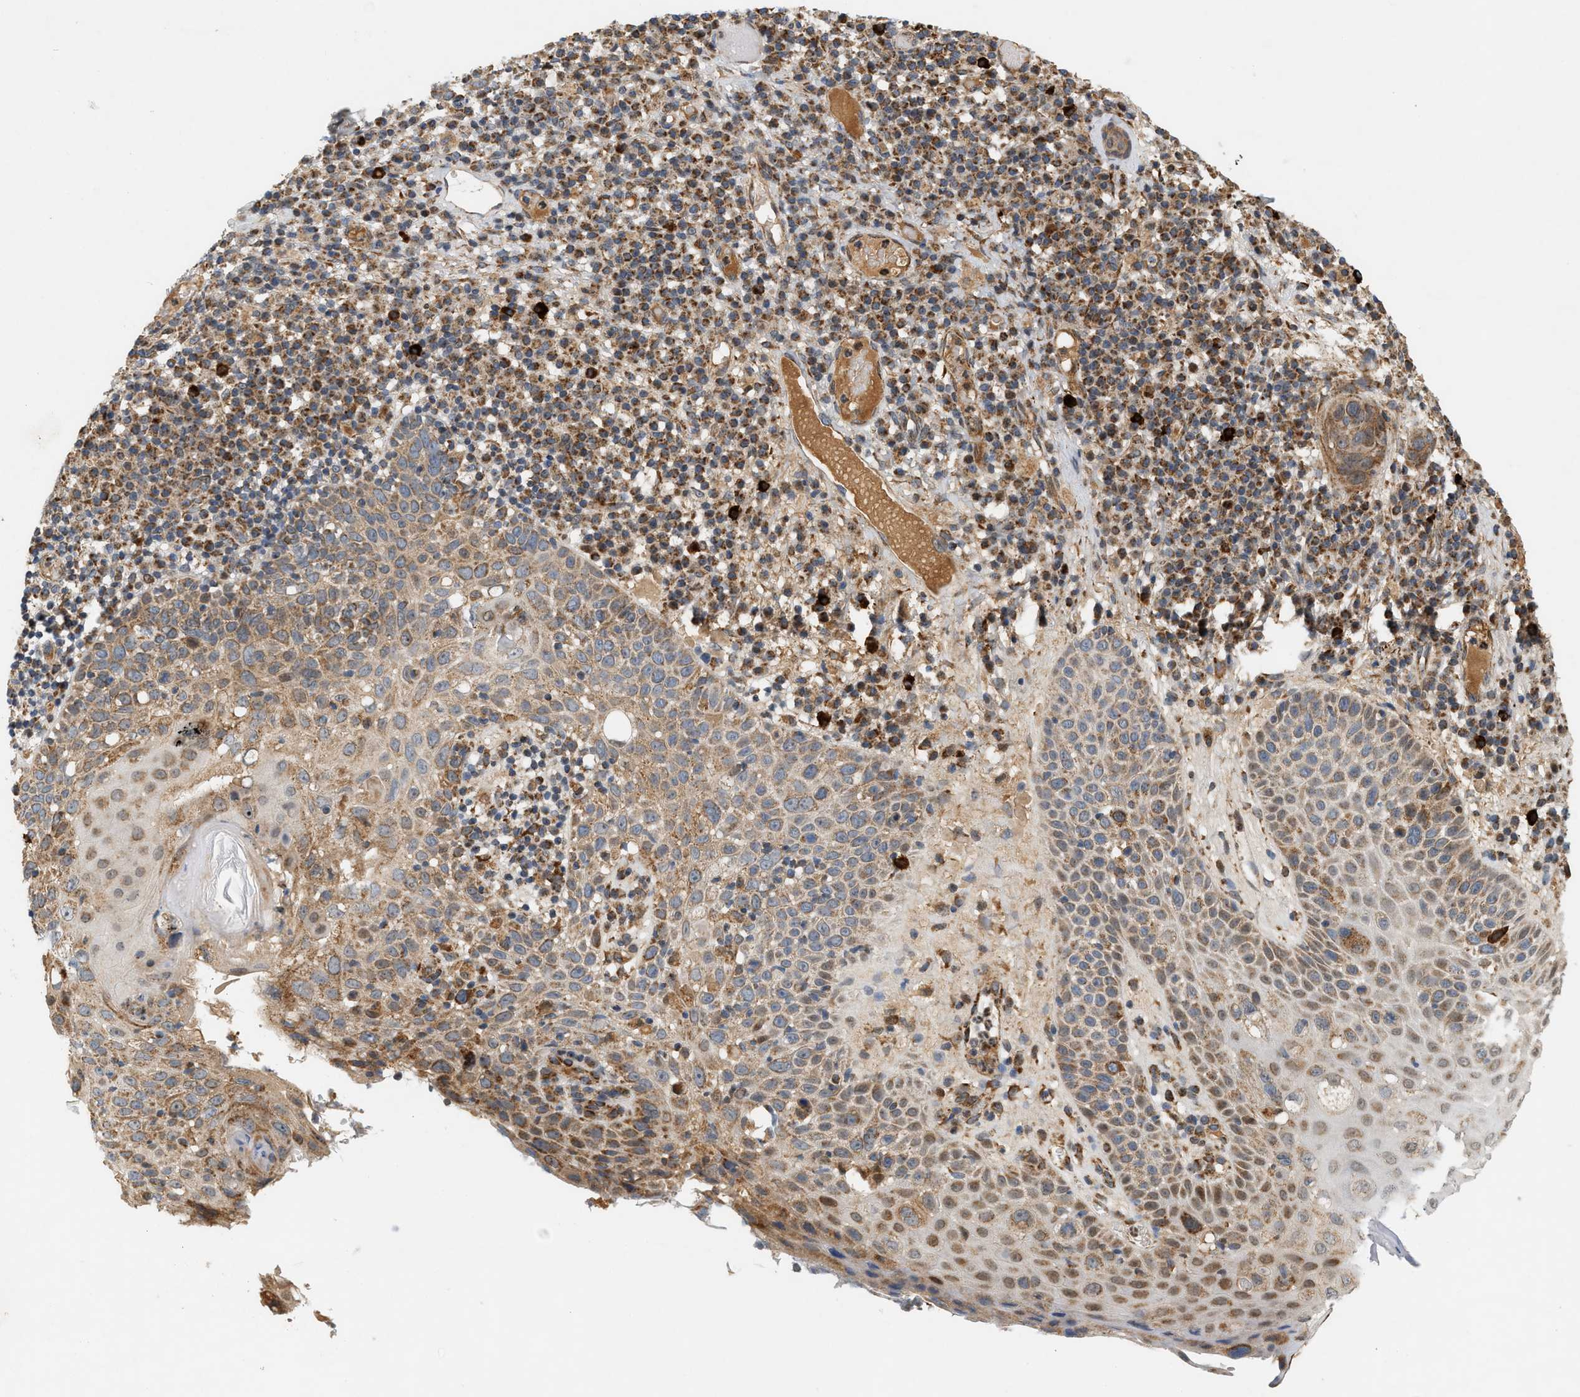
{"staining": {"intensity": "moderate", "quantity": ">75%", "location": "cytoplasmic/membranous"}, "tissue": "skin cancer", "cell_type": "Tumor cells", "image_type": "cancer", "snomed": [{"axis": "morphology", "description": "Squamous cell carcinoma in situ, NOS"}, {"axis": "morphology", "description": "Squamous cell carcinoma, NOS"}, {"axis": "topography", "description": "Skin"}], "caption": "A brown stain highlights moderate cytoplasmic/membranous staining of a protein in human squamous cell carcinoma (skin) tumor cells. The protein of interest is shown in brown color, while the nuclei are stained blue.", "gene": "MCU", "patient": {"sex": "male", "age": 93}}